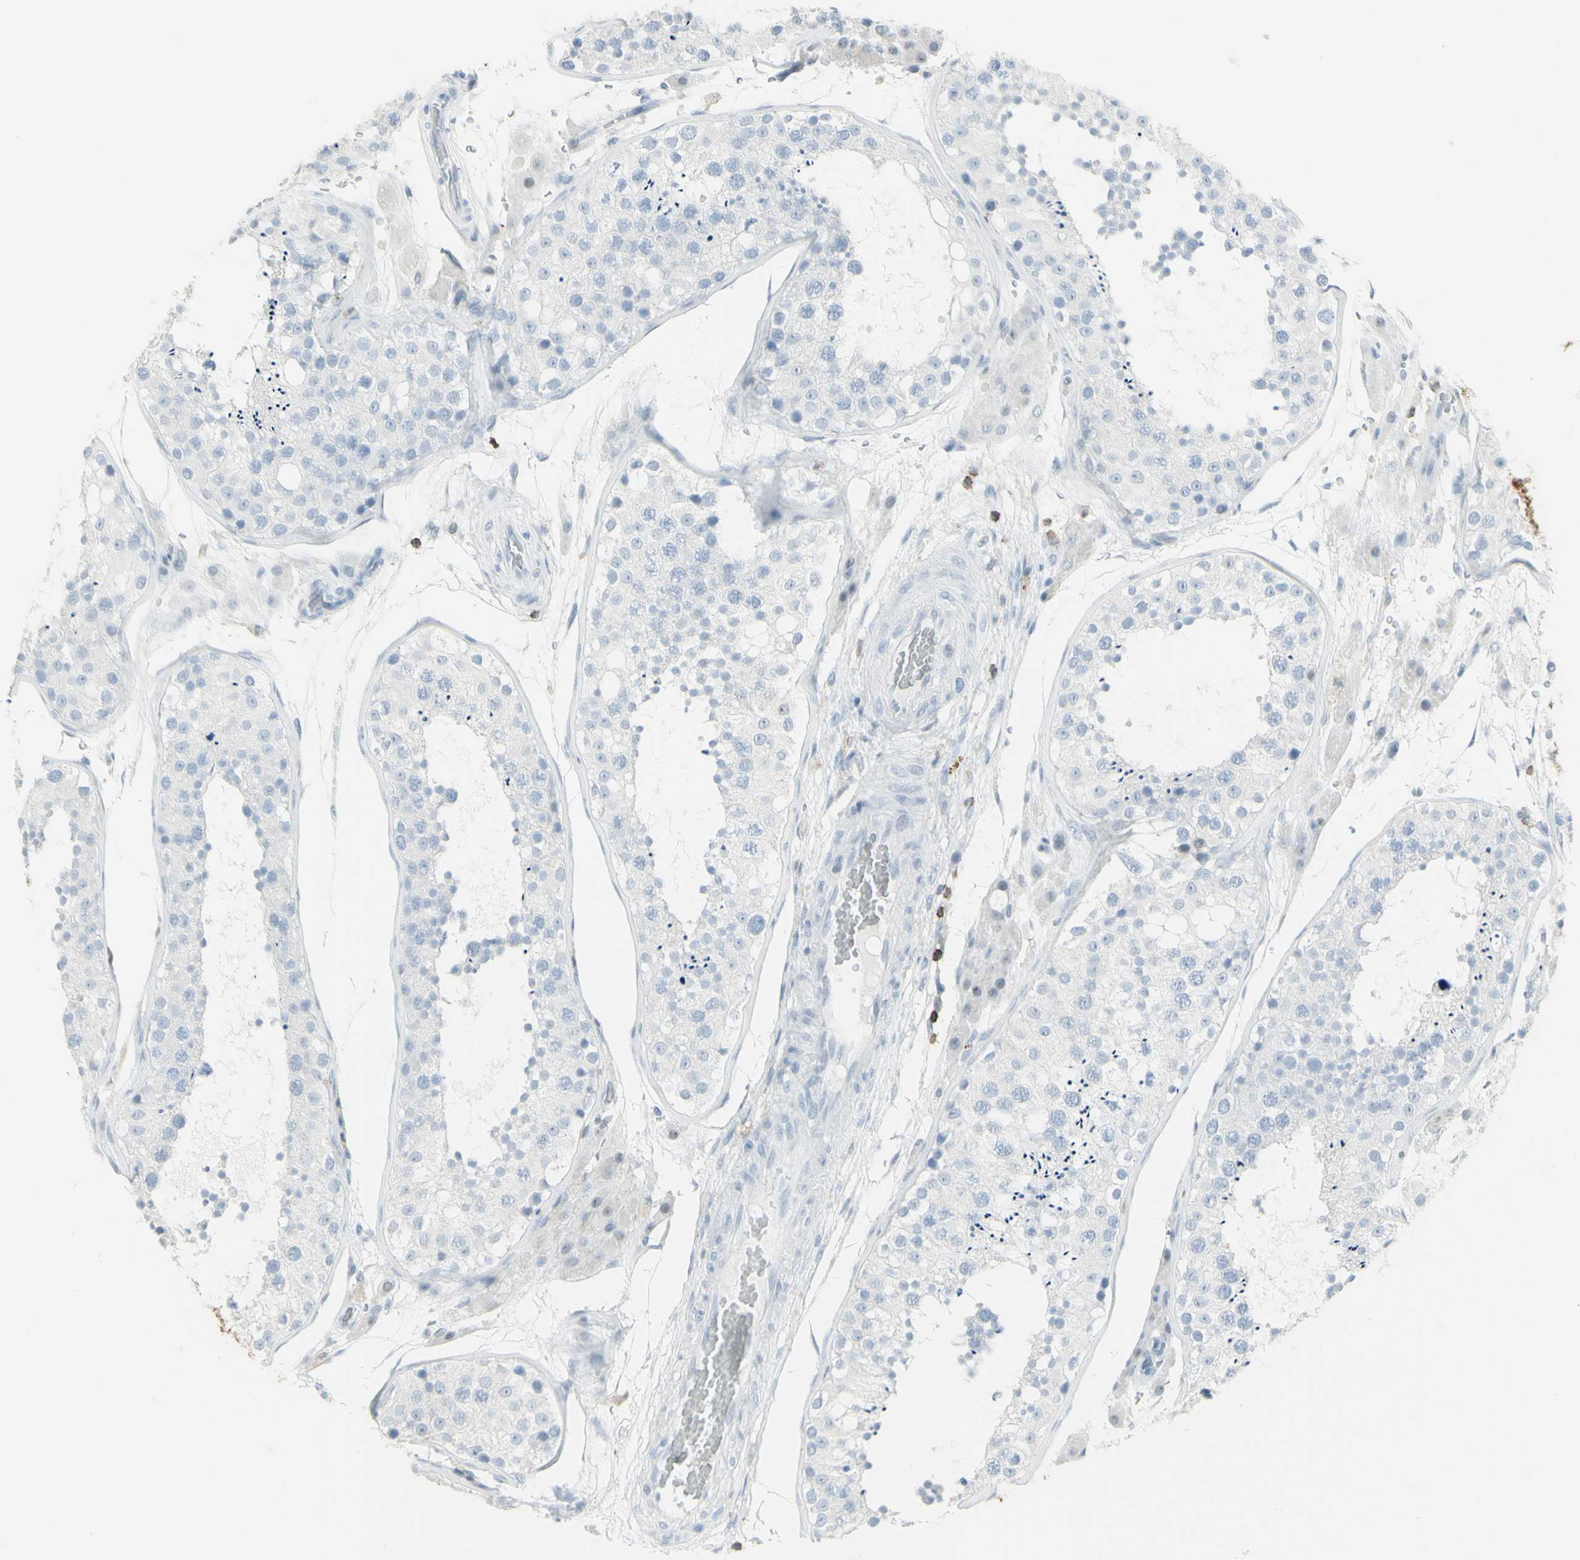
{"staining": {"intensity": "negative", "quantity": "none", "location": "none"}, "tissue": "testis", "cell_type": "Cells in seminiferous ducts", "image_type": "normal", "snomed": [{"axis": "morphology", "description": "Normal tissue, NOS"}, {"axis": "topography", "description": "Testis"}], "caption": "This is an IHC image of unremarkable testis. There is no staining in cells in seminiferous ducts.", "gene": "NRG1", "patient": {"sex": "male", "age": 26}}